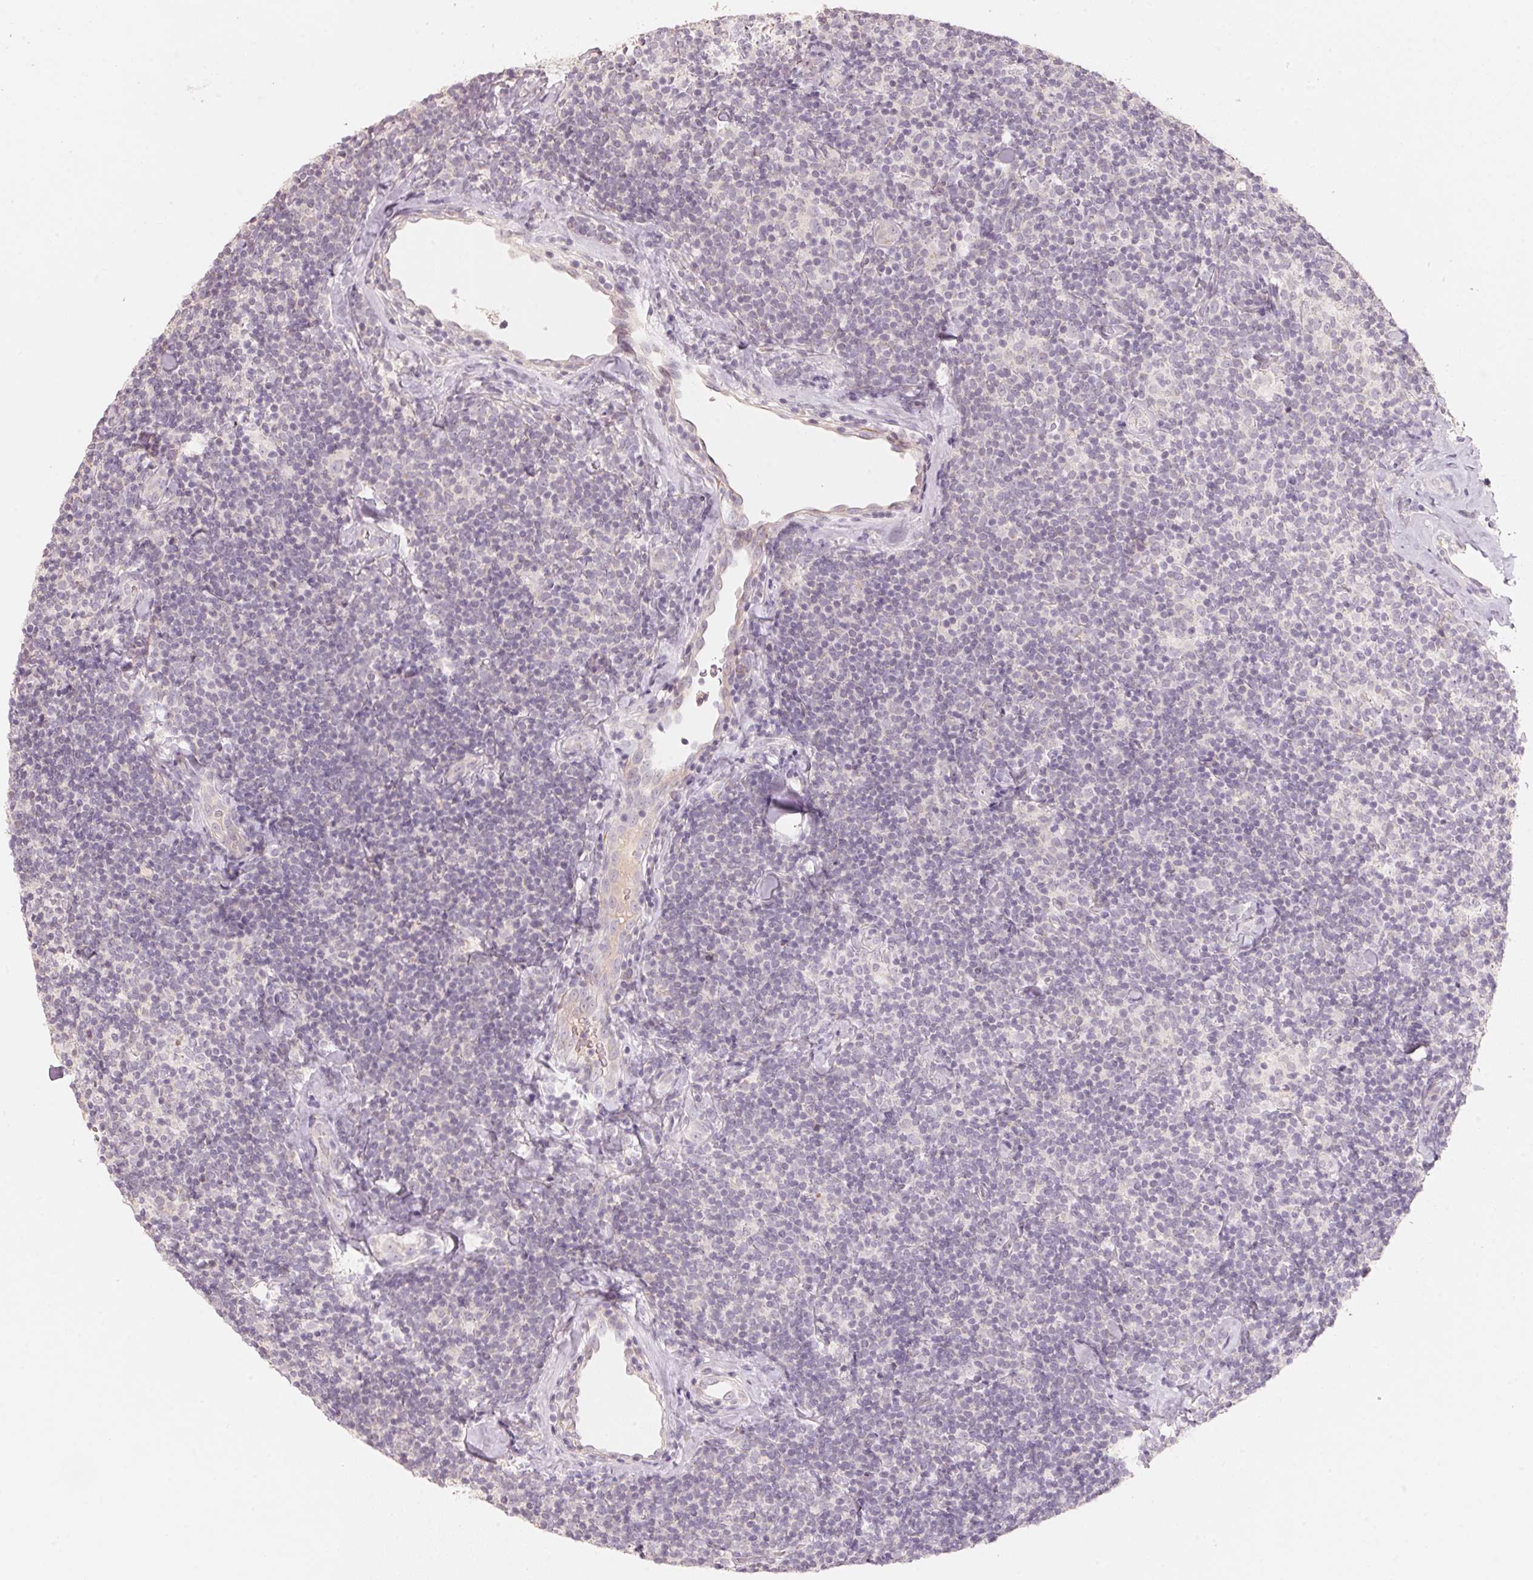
{"staining": {"intensity": "negative", "quantity": "none", "location": "none"}, "tissue": "lymphoma", "cell_type": "Tumor cells", "image_type": "cancer", "snomed": [{"axis": "morphology", "description": "Malignant lymphoma, non-Hodgkin's type, Low grade"}, {"axis": "topography", "description": "Lymph node"}], "caption": "Malignant lymphoma, non-Hodgkin's type (low-grade) was stained to show a protein in brown. There is no significant expression in tumor cells.", "gene": "TP53AIP1", "patient": {"sex": "female", "age": 56}}